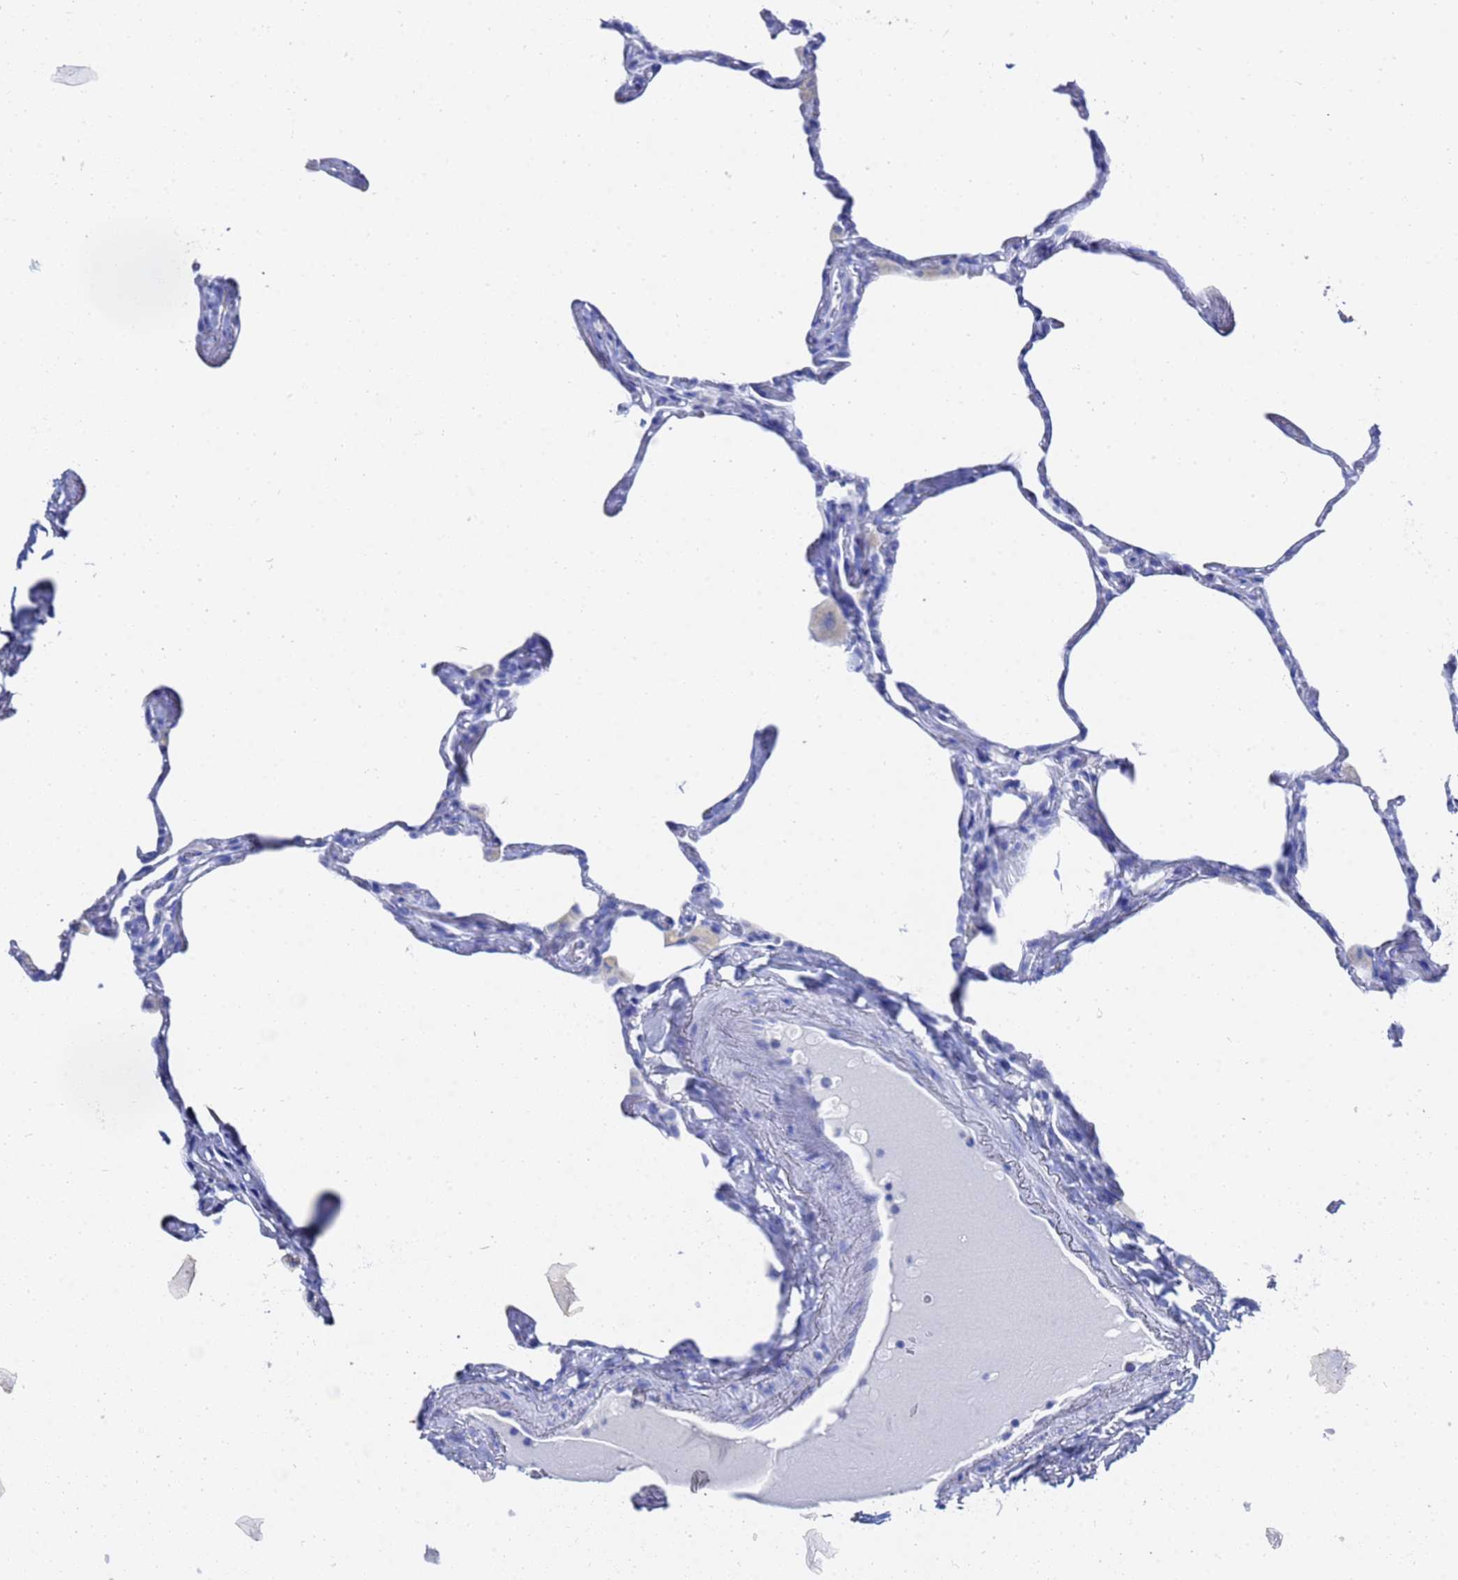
{"staining": {"intensity": "negative", "quantity": "none", "location": "none"}, "tissue": "lung", "cell_type": "Alveolar cells", "image_type": "normal", "snomed": [{"axis": "morphology", "description": "Normal tissue, NOS"}, {"axis": "topography", "description": "Lung"}], "caption": "Immunohistochemical staining of unremarkable lung demonstrates no significant staining in alveolar cells. The staining is performed using DAB (3,3'-diaminobenzidine) brown chromogen with nuclei counter-stained in using hematoxylin.", "gene": "GGT1", "patient": {"sex": "male", "age": 65}}